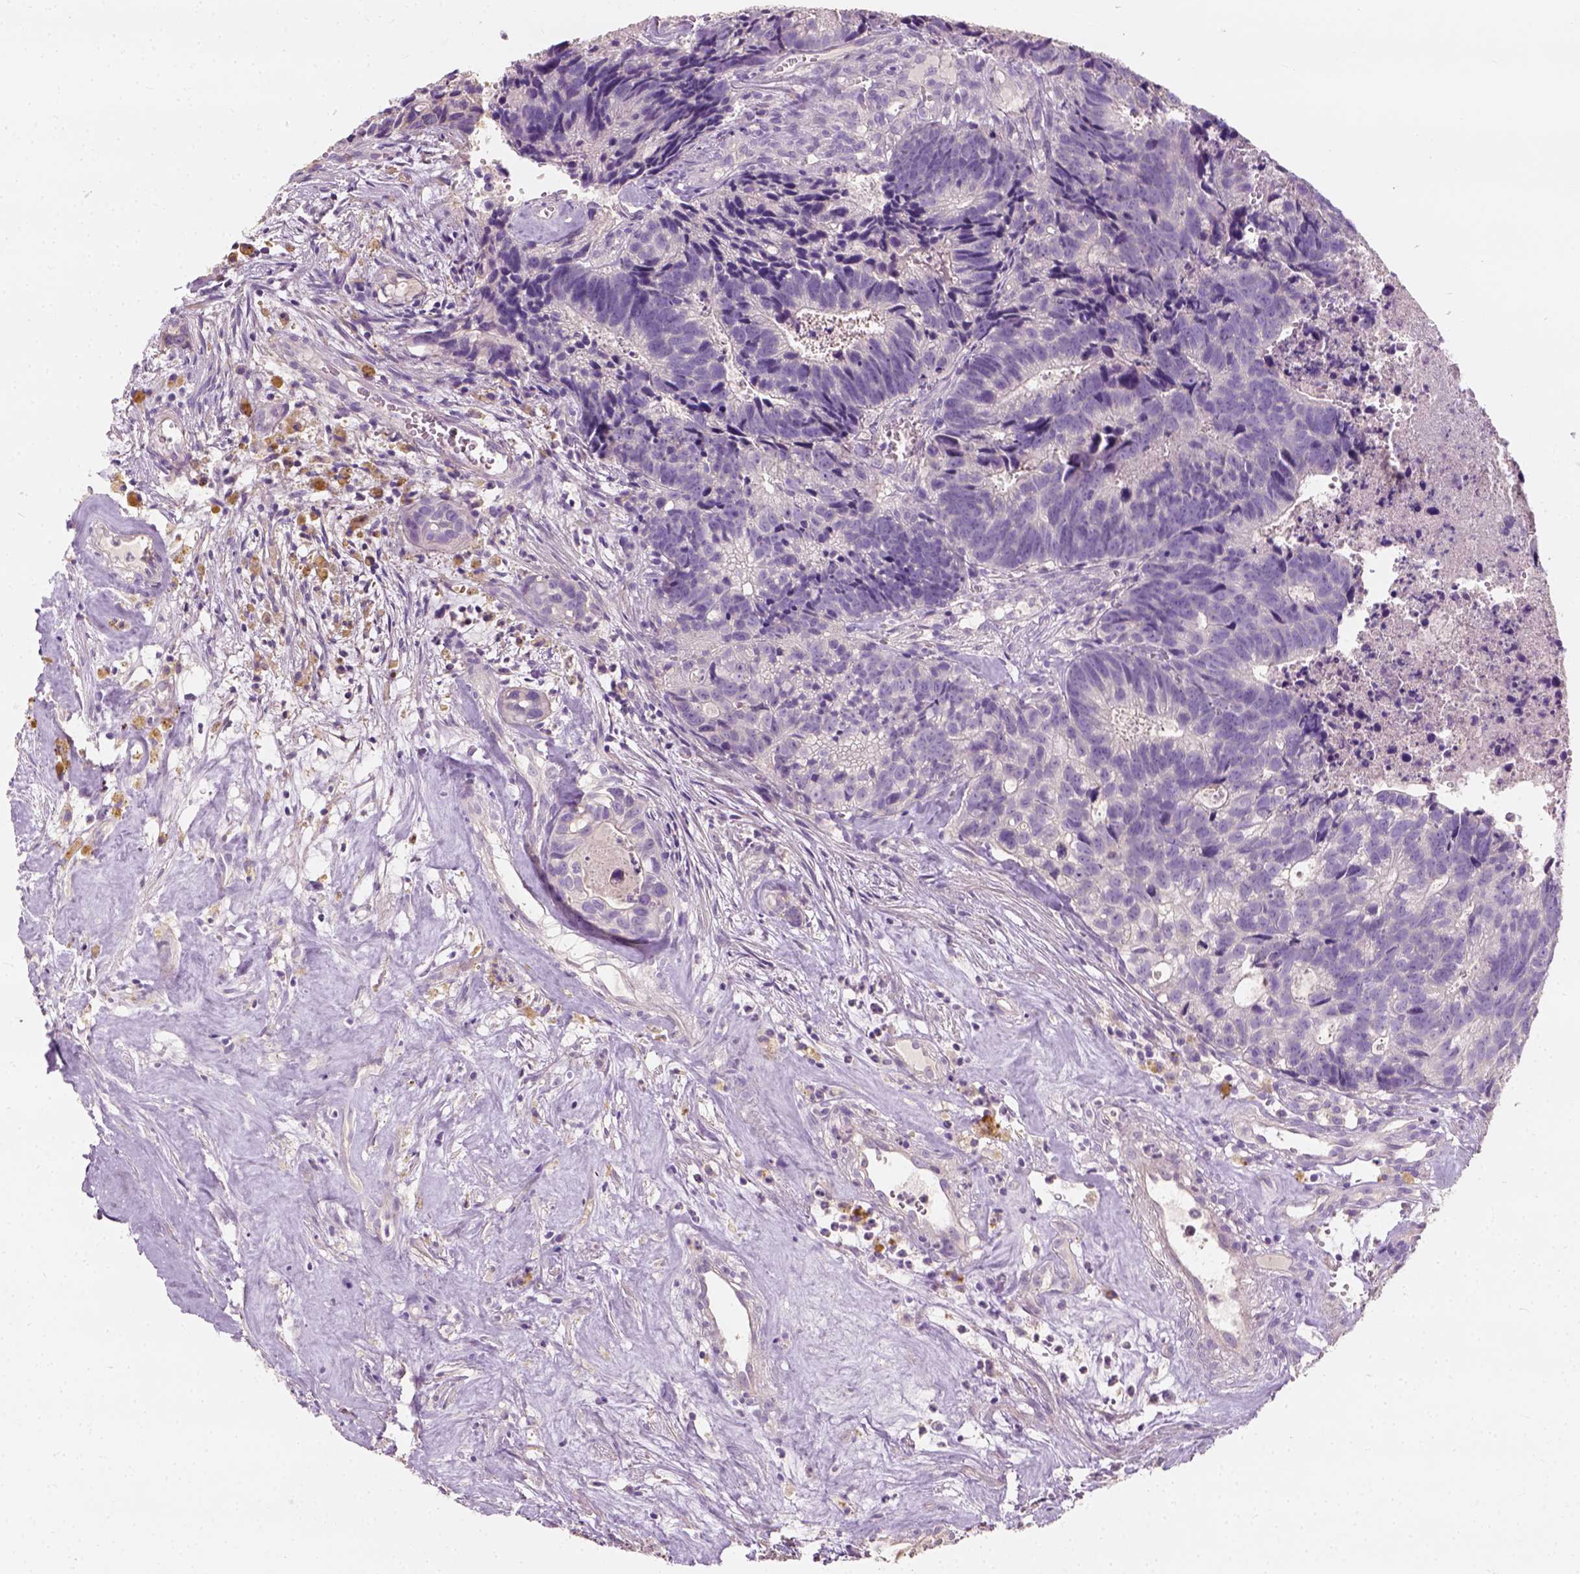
{"staining": {"intensity": "negative", "quantity": "none", "location": "none"}, "tissue": "head and neck cancer", "cell_type": "Tumor cells", "image_type": "cancer", "snomed": [{"axis": "morphology", "description": "Adenocarcinoma, NOS"}, {"axis": "topography", "description": "Head-Neck"}], "caption": "IHC image of neoplastic tissue: adenocarcinoma (head and neck) stained with DAB (3,3'-diaminobenzidine) demonstrates no significant protein positivity in tumor cells.", "gene": "DHCR24", "patient": {"sex": "male", "age": 62}}